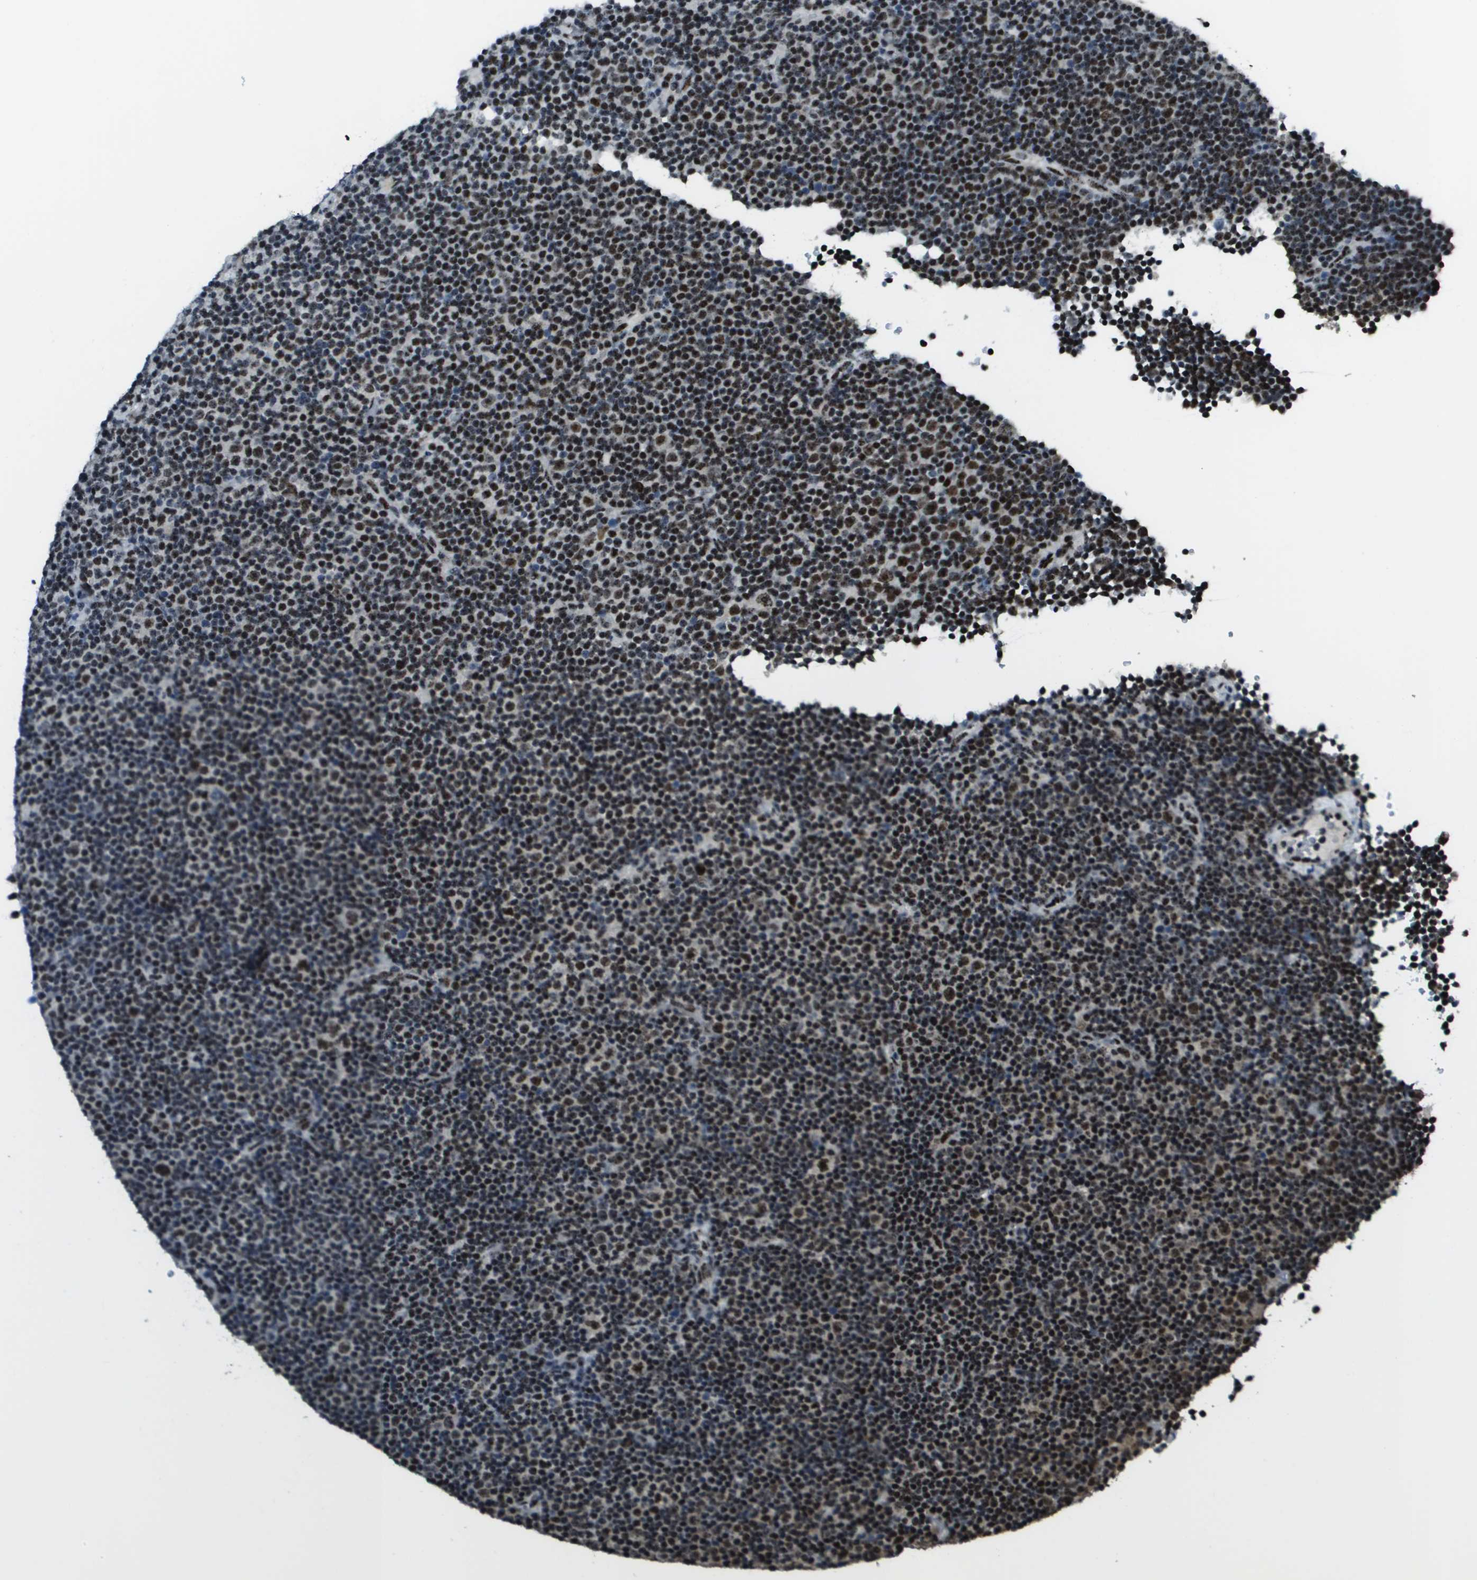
{"staining": {"intensity": "strong", "quantity": ">75%", "location": "nuclear"}, "tissue": "lymphoma", "cell_type": "Tumor cells", "image_type": "cancer", "snomed": [{"axis": "morphology", "description": "Malignant lymphoma, non-Hodgkin's type, Low grade"}, {"axis": "topography", "description": "Lymph node"}], "caption": "Protein expression analysis of human lymphoma reveals strong nuclear positivity in approximately >75% of tumor cells.", "gene": "SP100", "patient": {"sex": "female", "age": 67}}